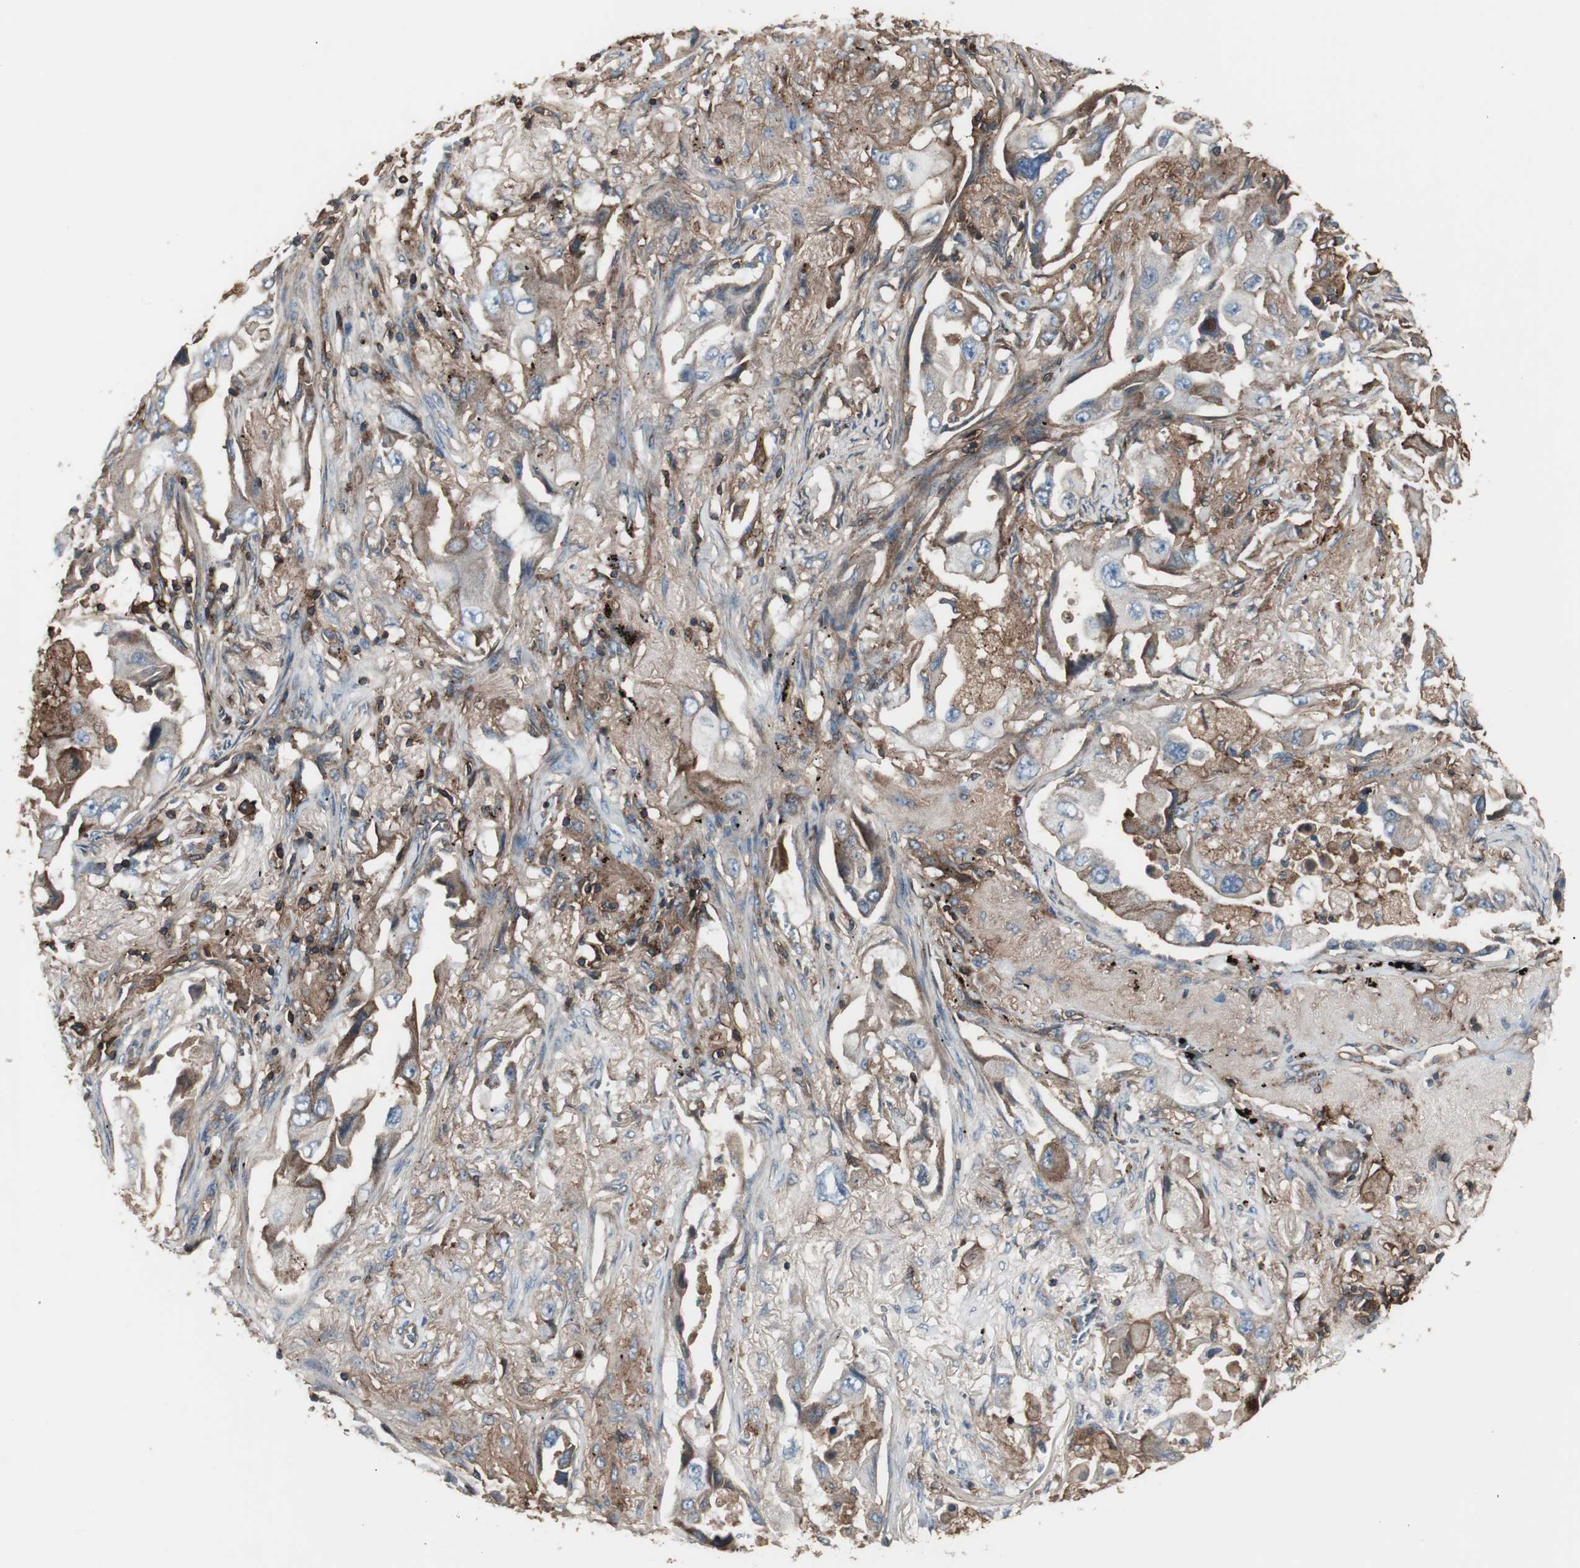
{"staining": {"intensity": "strong", "quantity": ">75%", "location": "cytoplasmic/membranous"}, "tissue": "lung cancer", "cell_type": "Tumor cells", "image_type": "cancer", "snomed": [{"axis": "morphology", "description": "Adenocarcinoma, NOS"}, {"axis": "topography", "description": "Lung"}], "caption": "Lung cancer stained with a protein marker exhibits strong staining in tumor cells.", "gene": "B2M", "patient": {"sex": "female", "age": 65}}